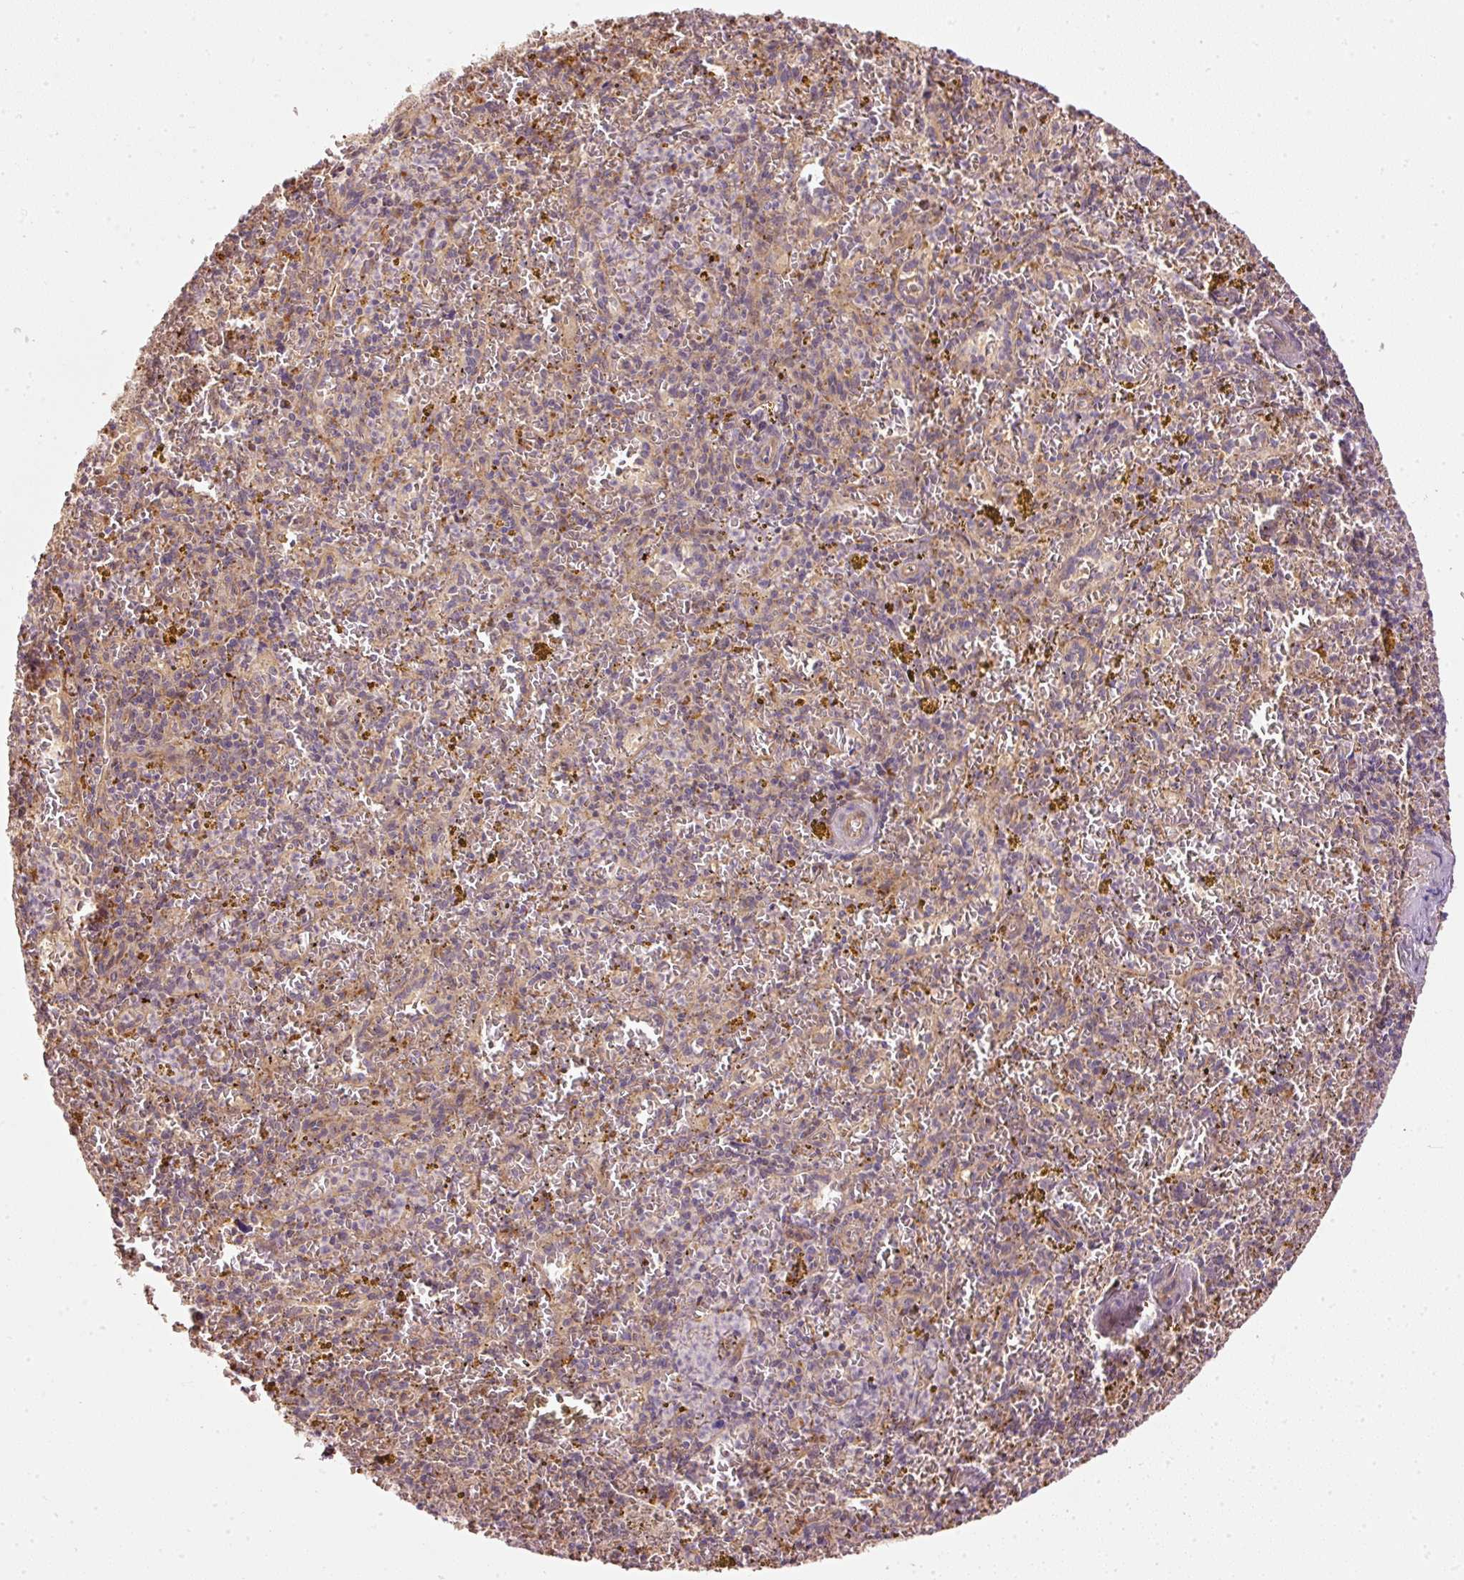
{"staining": {"intensity": "negative", "quantity": "none", "location": "none"}, "tissue": "spleen", "cell_type": "Cells in red pulp", "image_type": "normal", "snomed": [{"axis": "morphology", "description": "Normal tissue, NOS"}, {"axis": "topography", "description": "Spleen"}], "caption": "Spleen was stained to show a protein in brown. There is no significant expression in cells in red pulp. Brightfield microscopy of IHC stained with DAB (brown) and hematoxylin (blue), captured at high magnification.", "gene": "MTHFD1L", "patient": {"sex": "male", "age": 57}}